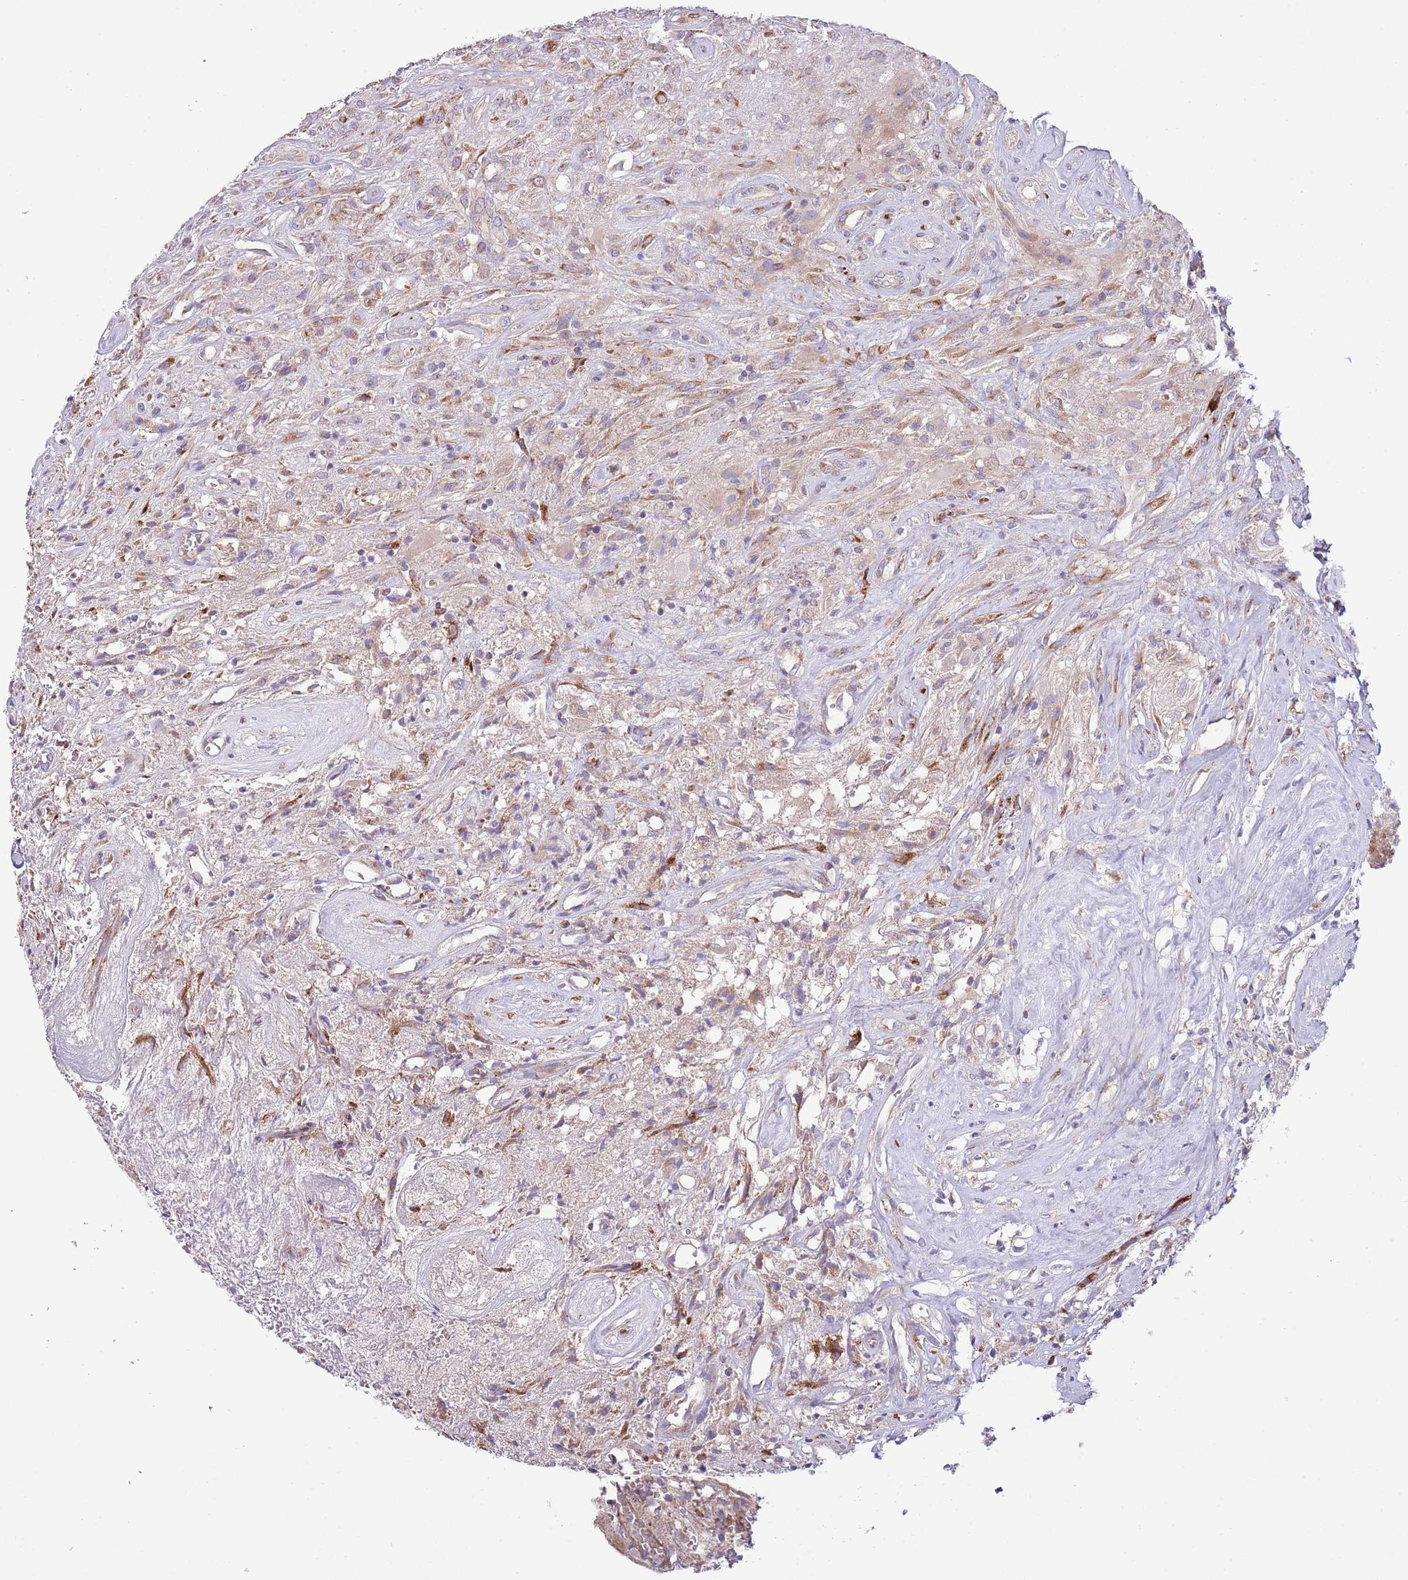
{"staining": {"intensity": "weak", "quantity": "<25%", "location": "cytoplasmic/membranous"}, "tissue": "glioma", "cell_type": "Tumor cells", "image_type": "cancer", "snomed": [{"axis": "morphology", "description": "Glioma, malignant, High grade"}, {"axis": "topography", "description": "Brain"}], "caption": "There is no significant staining in tumor cells of glioma.", "gene": "TOMM5", "patient": {"sex": "male", "age": 56}}